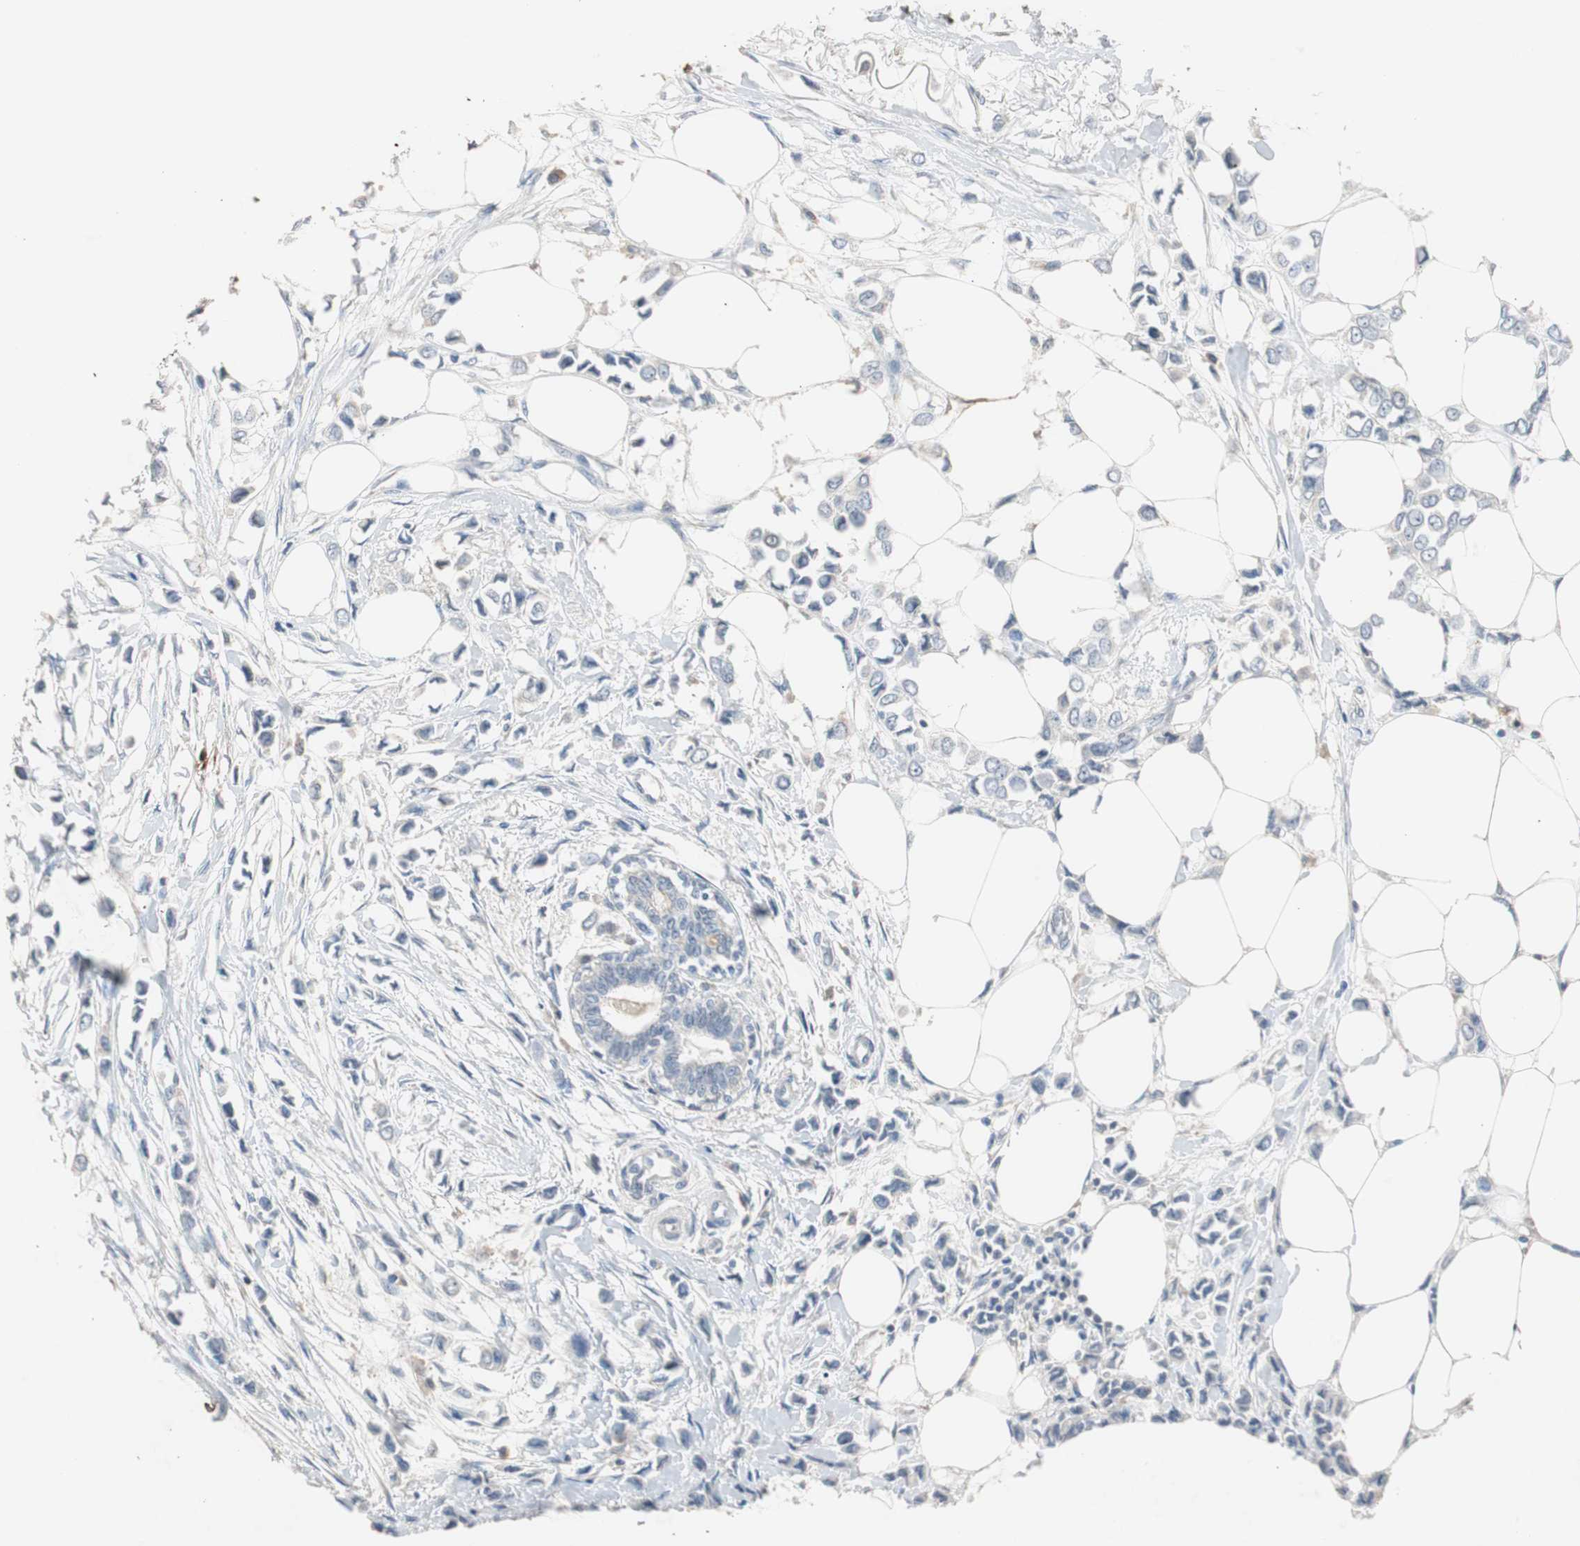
{"staining": {"intensity": "negative", "quantity": "none", "location": "none"}, "tissue": "breast cancer", "cell_type": "Tumor cells", "image_type": "cancer", "snomed": [{"axis": "morphology", "description": "Lobular carcinoma"}, {"axis": "topography", "description": "Breast"}], "caption": "DAB immunohistochemical staining of breast cancer exhibits no significant expression in tumor cells.", "gene": "TK1", "patient": {"sex": "female", "age": 51}}